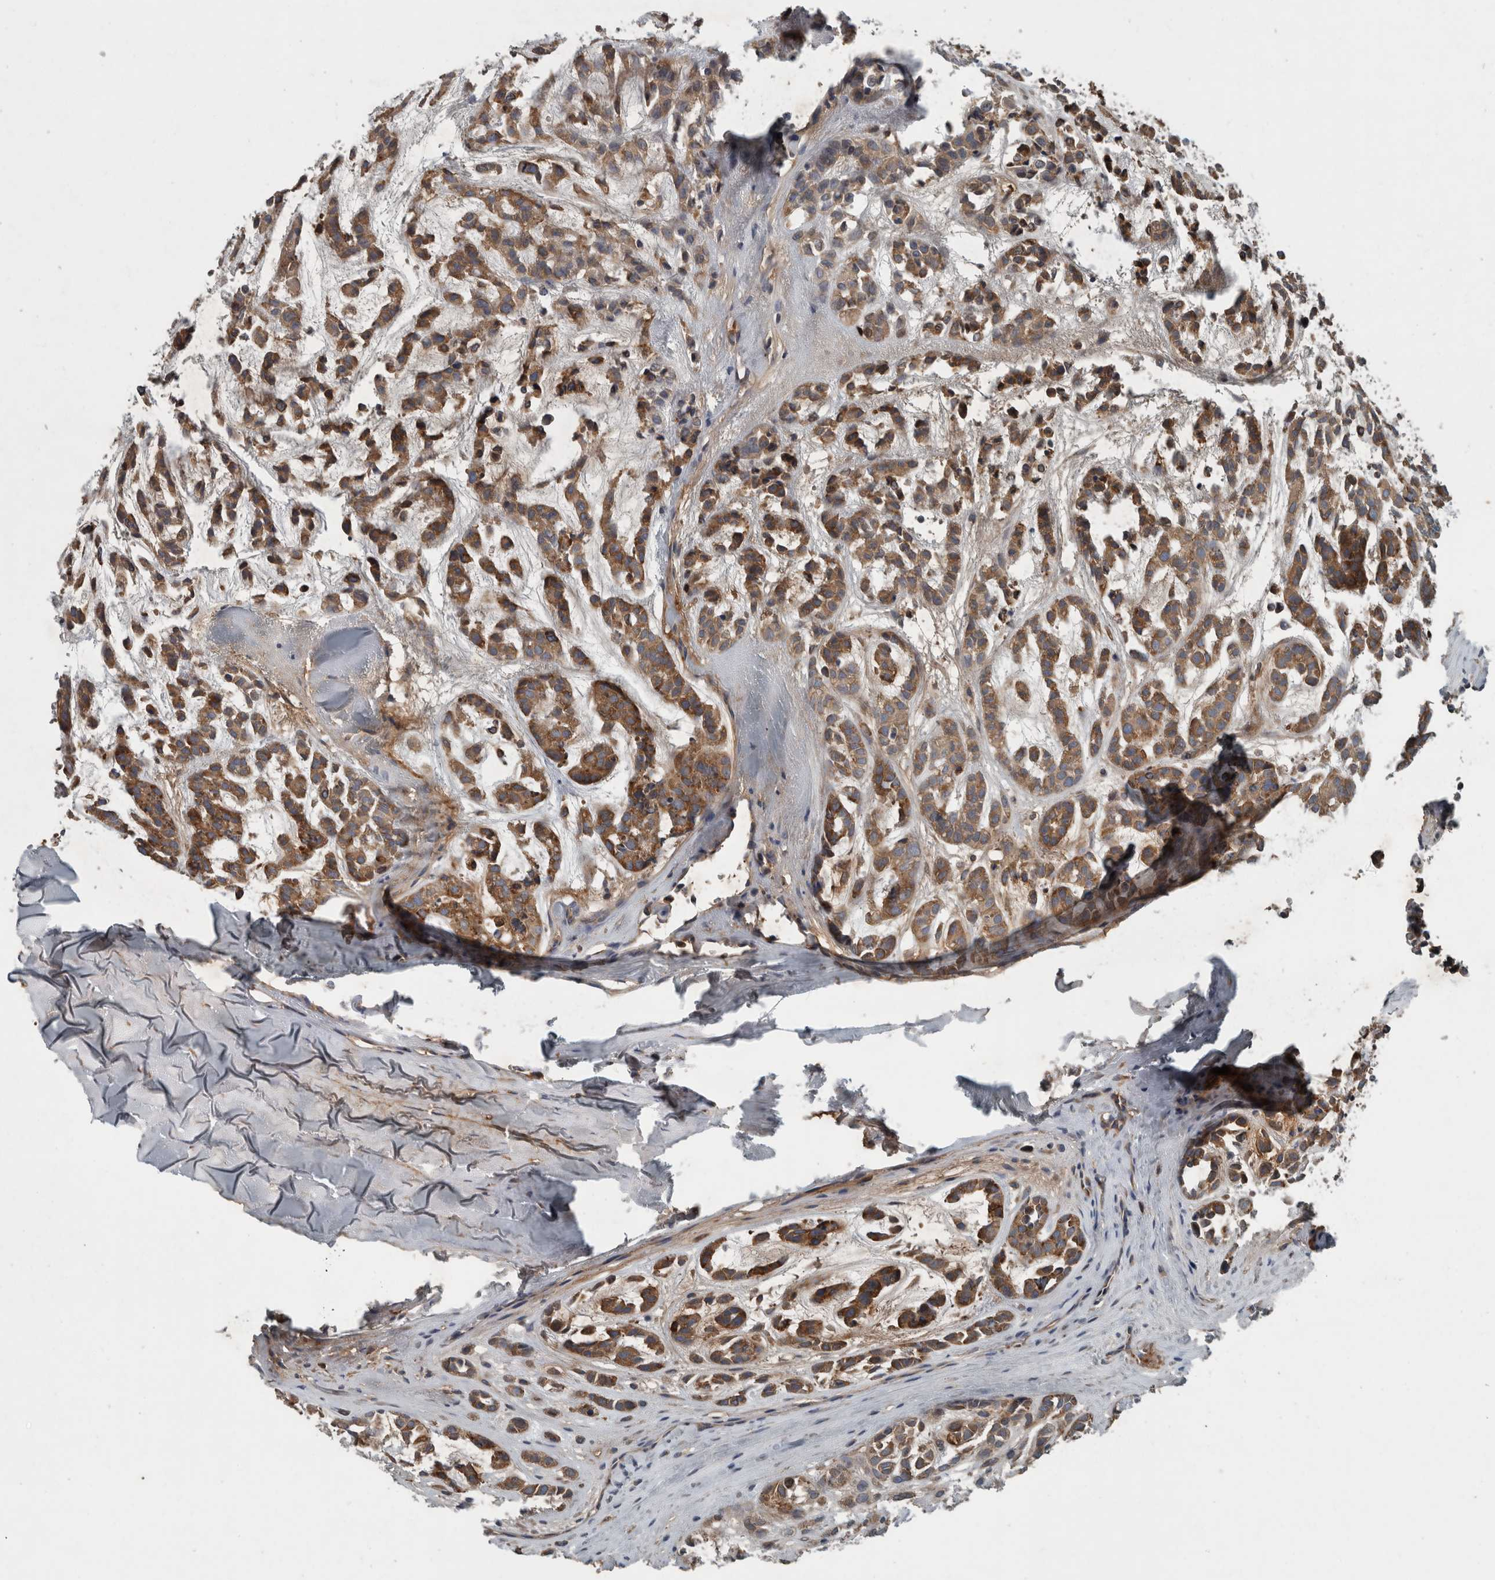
{"staining": {"intensity": "moderate", "quantity": ">75%", "location": "cytoplasmic/membranous"}, "tissue": "head and neck cancer", "cell_type": "Tumor cells", "image_type": "cancer", "snomed": [{"axis": "morphology", "description": "Adenocarcinoma, NOS"}, {"axis": "morphology", "description": "Adenoma, NOS"}, {"axis": "topography", "description": "Head-Neck"}], "caption": "Protein analysis of head and neck adenocarcinoma tissue demonstrates moderate cytoplasmic/membranous positivity in approximately >75% of tumor cells. Immunohistochemistry (ihc) stains the protein in brown and the nuclei are stained blue.", "gene": "EXOC8", "patient": {"sex": "female", "age": 55}}